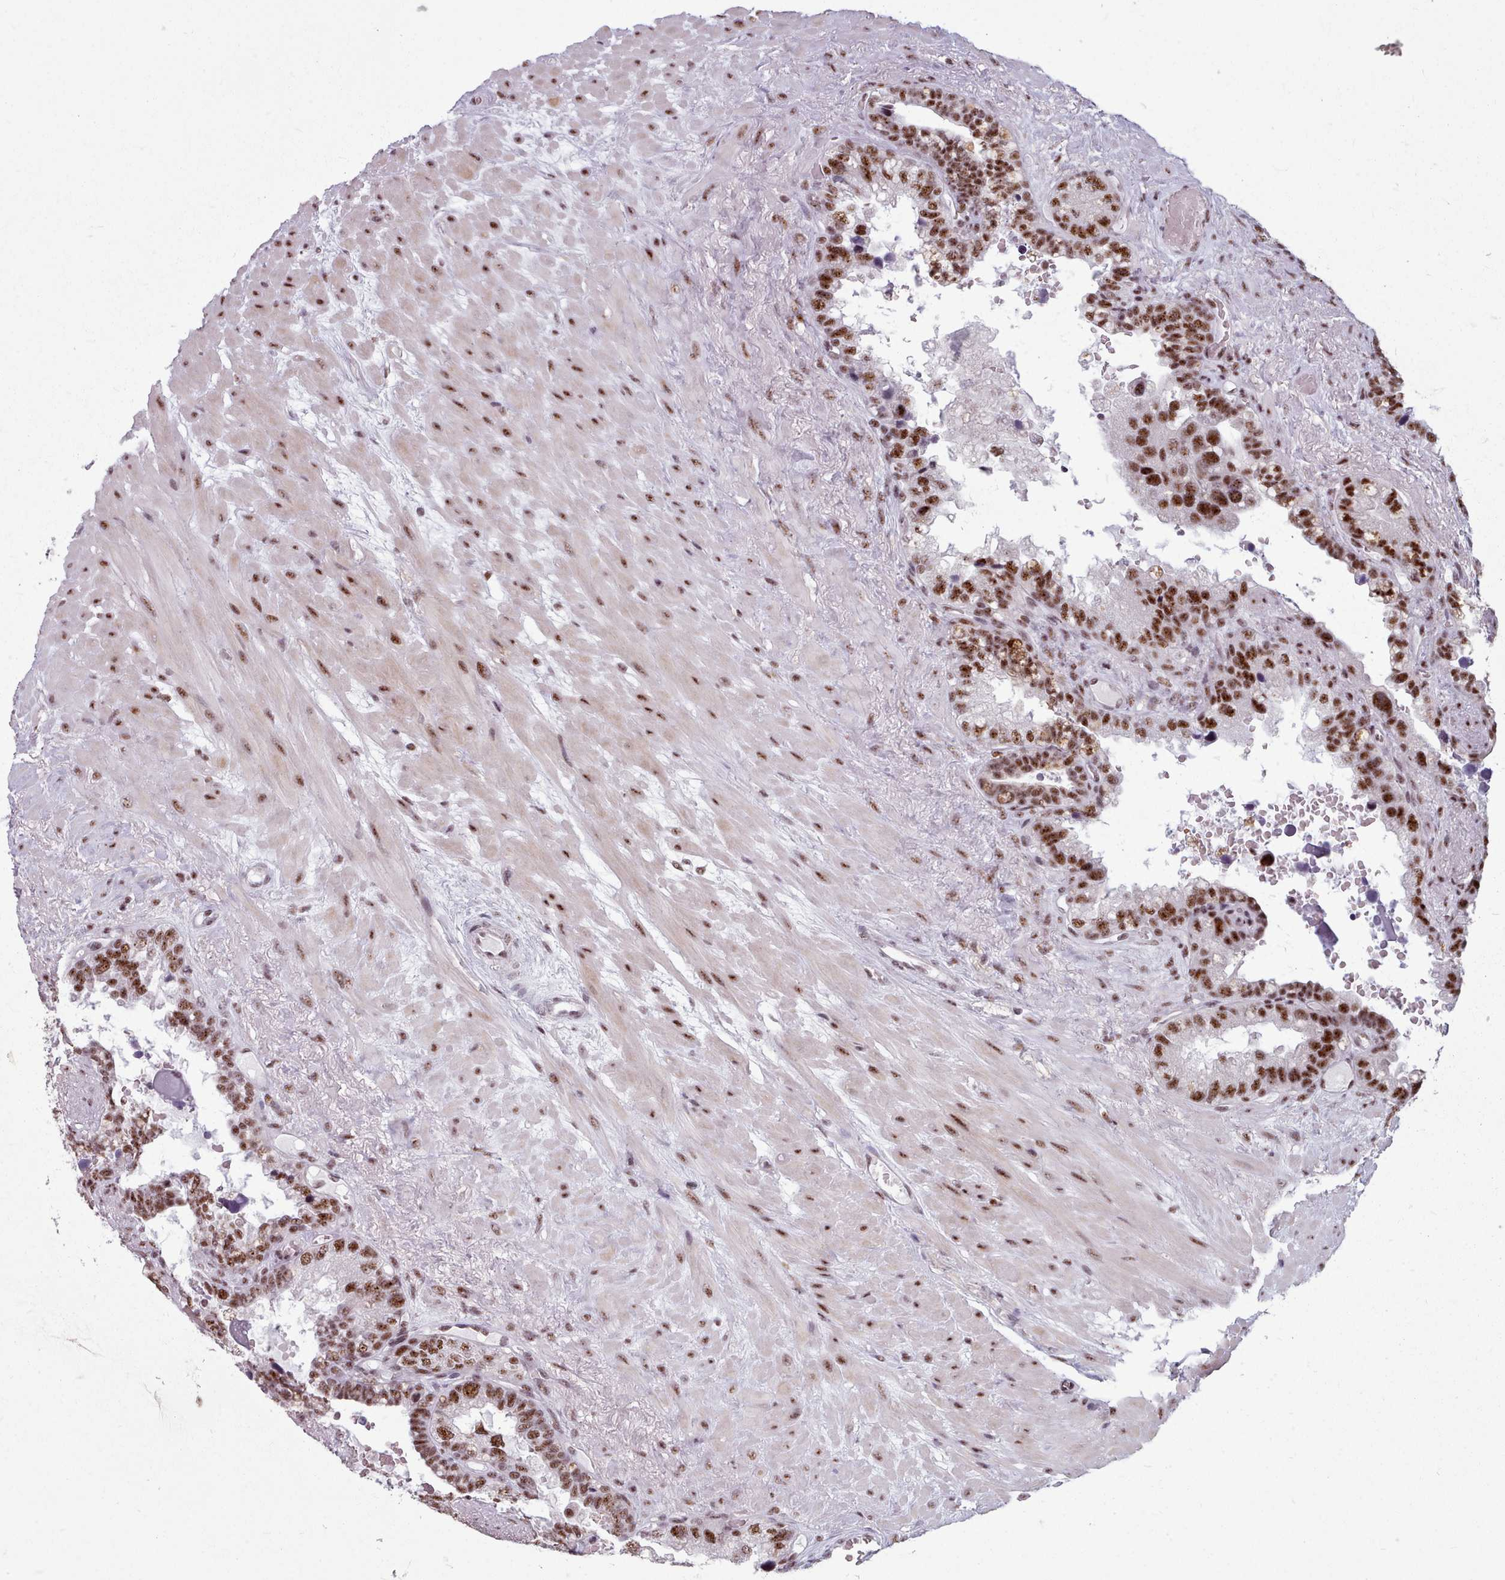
{"staining": {"intensity": "strong", "quantity": ">75%", "location": "nuclear"}, "tissue": "seminal vesicle", "cell_type": "Glandular cells", "image_type": "normal", "snomed": [{"axis": "morphology", "description": "Normal tissue, NOS"}, {"axis": "topography", "description": "Seminal veicle"}], "caption": "The immunohistochemical stain shows strong nuclear positivity in glandular cells of normal seminal vesicle.", "gene": "SRRM1", "patient": {"sex": "male", "age": 80}}